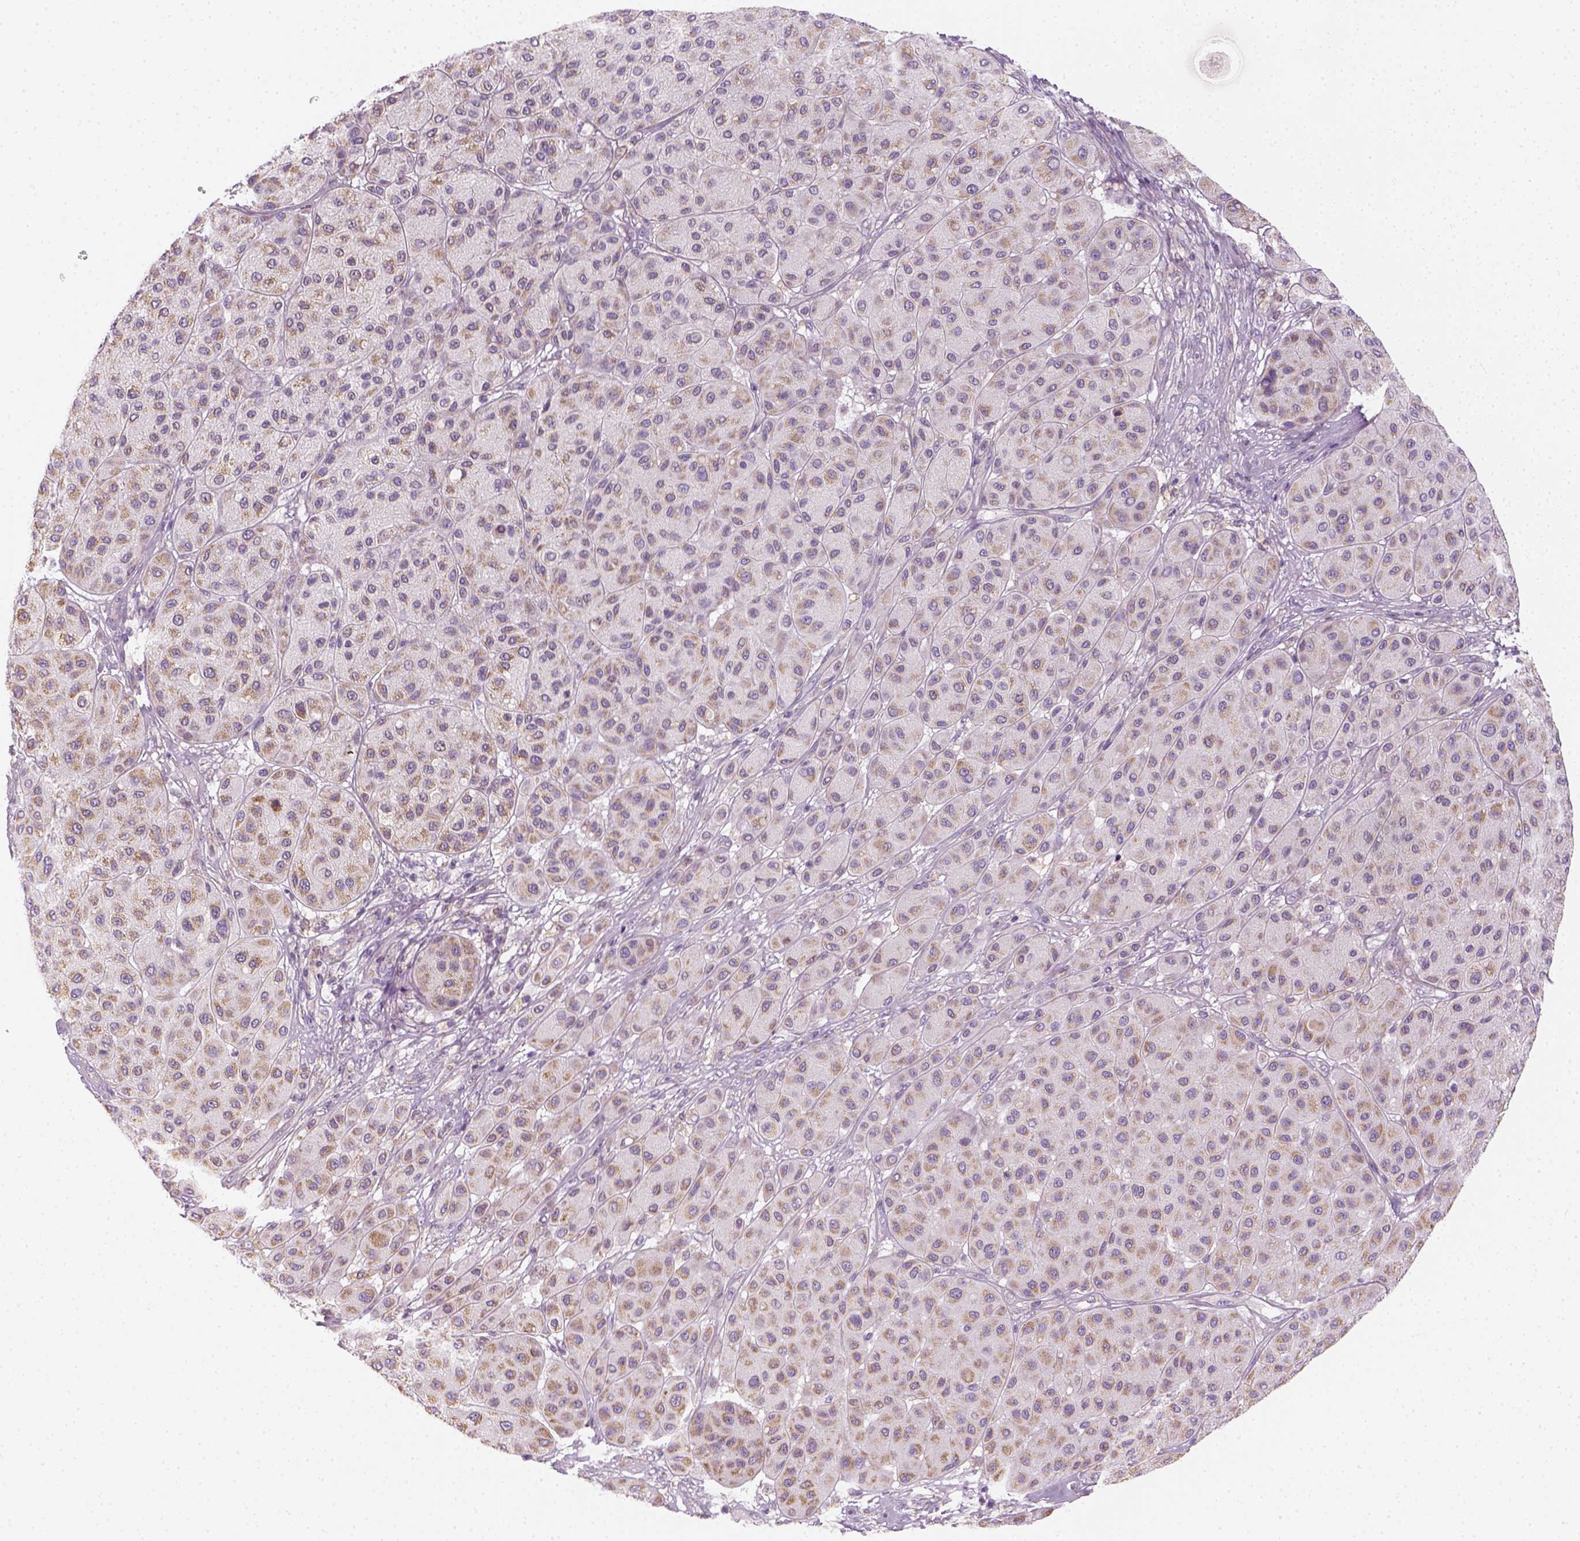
{"staining": {"intensity": "moderate", "quantity": "25%-75%", "location": "cytoplasmic/membranous"}, "tissue": "melanoma", "cell_type": "Tumor cells", "image_type": "cancer", "snomed": [{"axis": "morphology", "description": "Malignant melanoma, Metastatic site"}, {"axis": "topography", "description": "Smooth muscle"}], "caption": "Immunohistochemistry (IHC) image of neoplastic tissue: human melanoma stained using immunohistochemistry (IHC) reveals medium levels of moderate protein expression localized specifically in the cytoplasmic/membranous of tumor cells, appearing as a cytoplasmic/membranous brown color.", "gene": "AWAT2", "patient": {"sex": "male", "age": 41}}